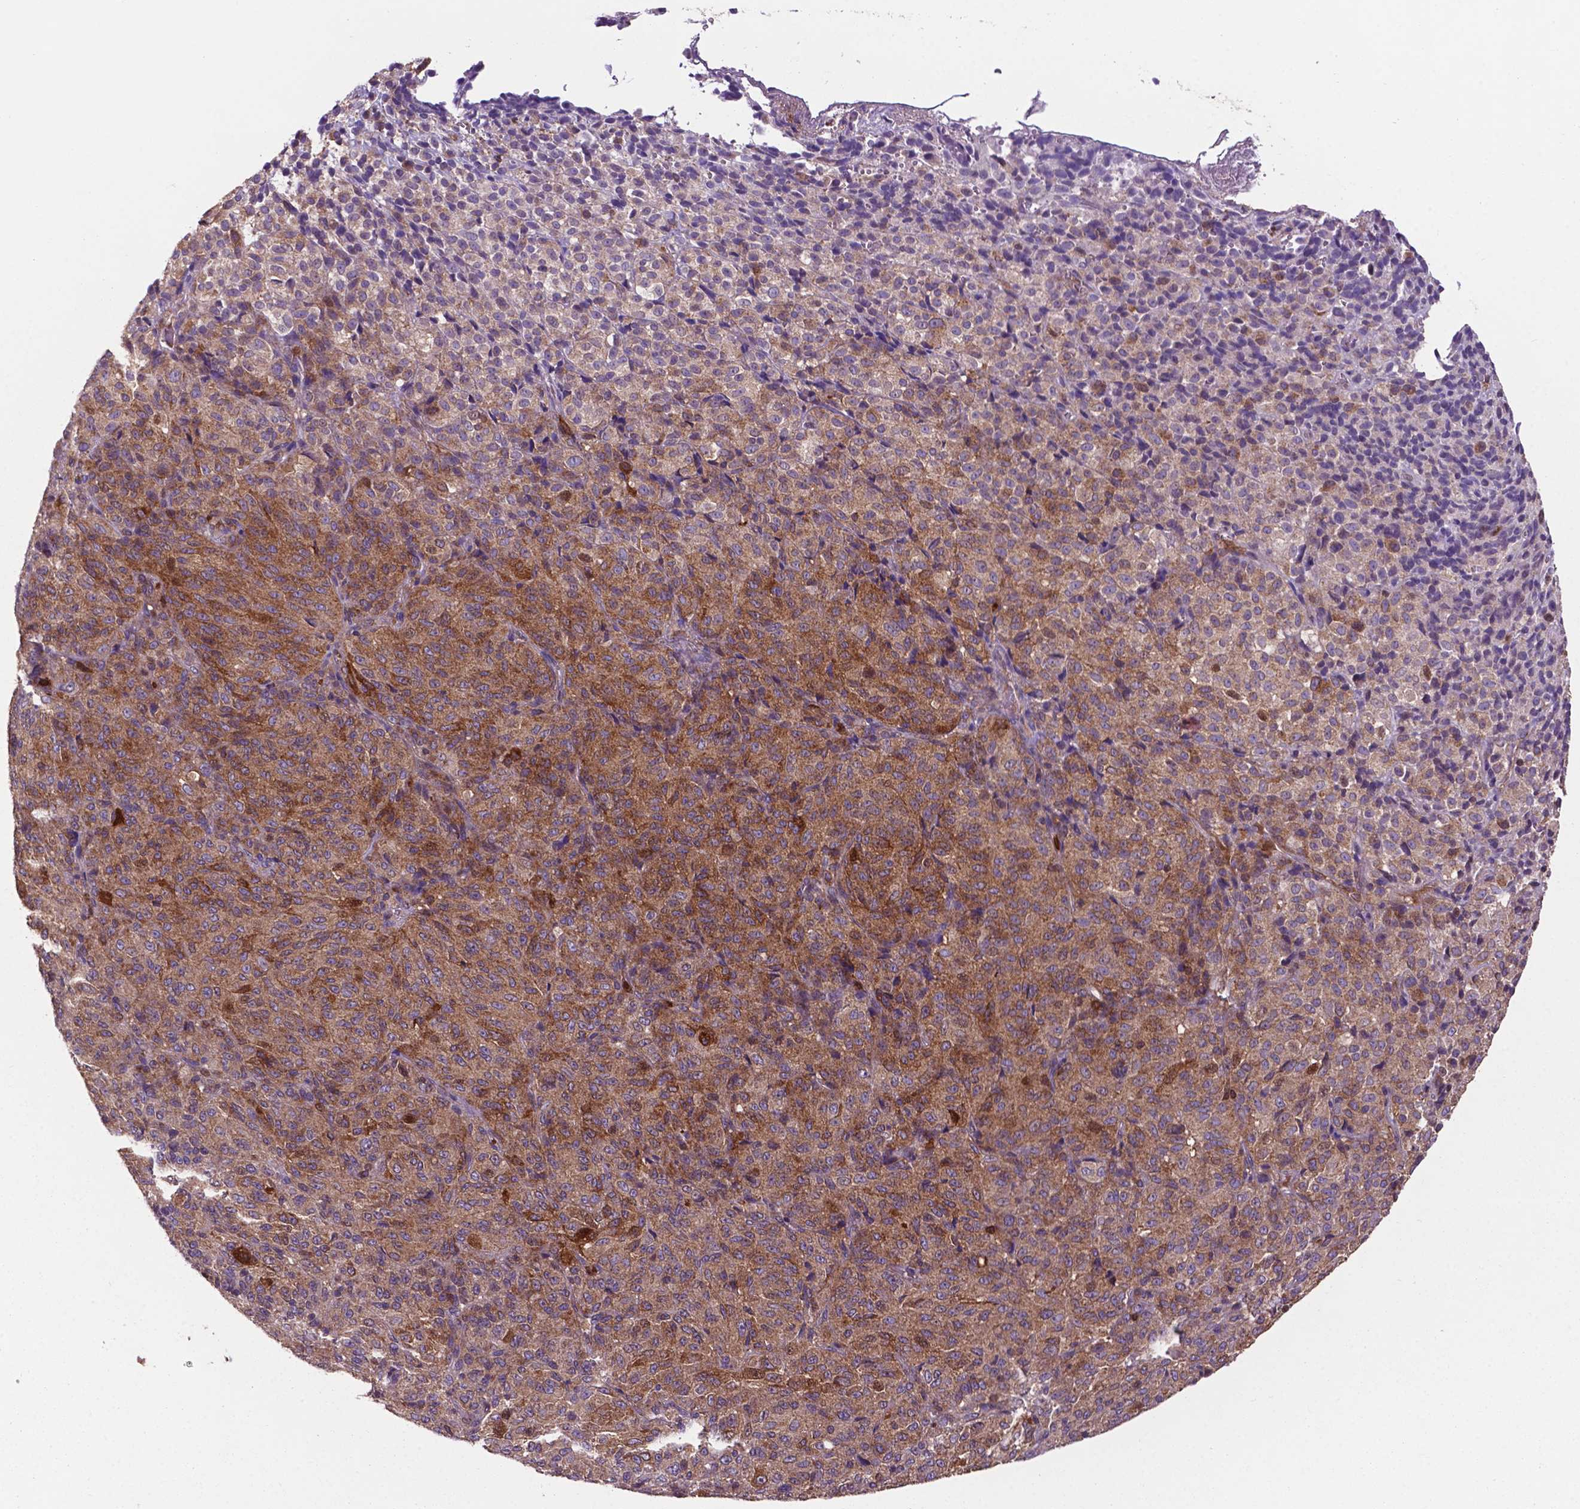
{"staining": {"intensity": "moderate", "quantity": ">75%", "location": "cytoplasmic/membranous"}, "tissue": "melanoma", "cell_type": "Tumor cells", "image_type": "cancer", "snomed": [{"axis": "morphology", "description": "Malignant melanoma, Metastatic site"}, {"axis": "topography", "description": "Brain"}], "caption": "Tumor cells reveal medium levels of moderate cytoplasmic/membranous positivity in approximately >75% of cells in human melanoma.", "gene": "SMAD3", "patient": {"sex": "female", "age": 56}}